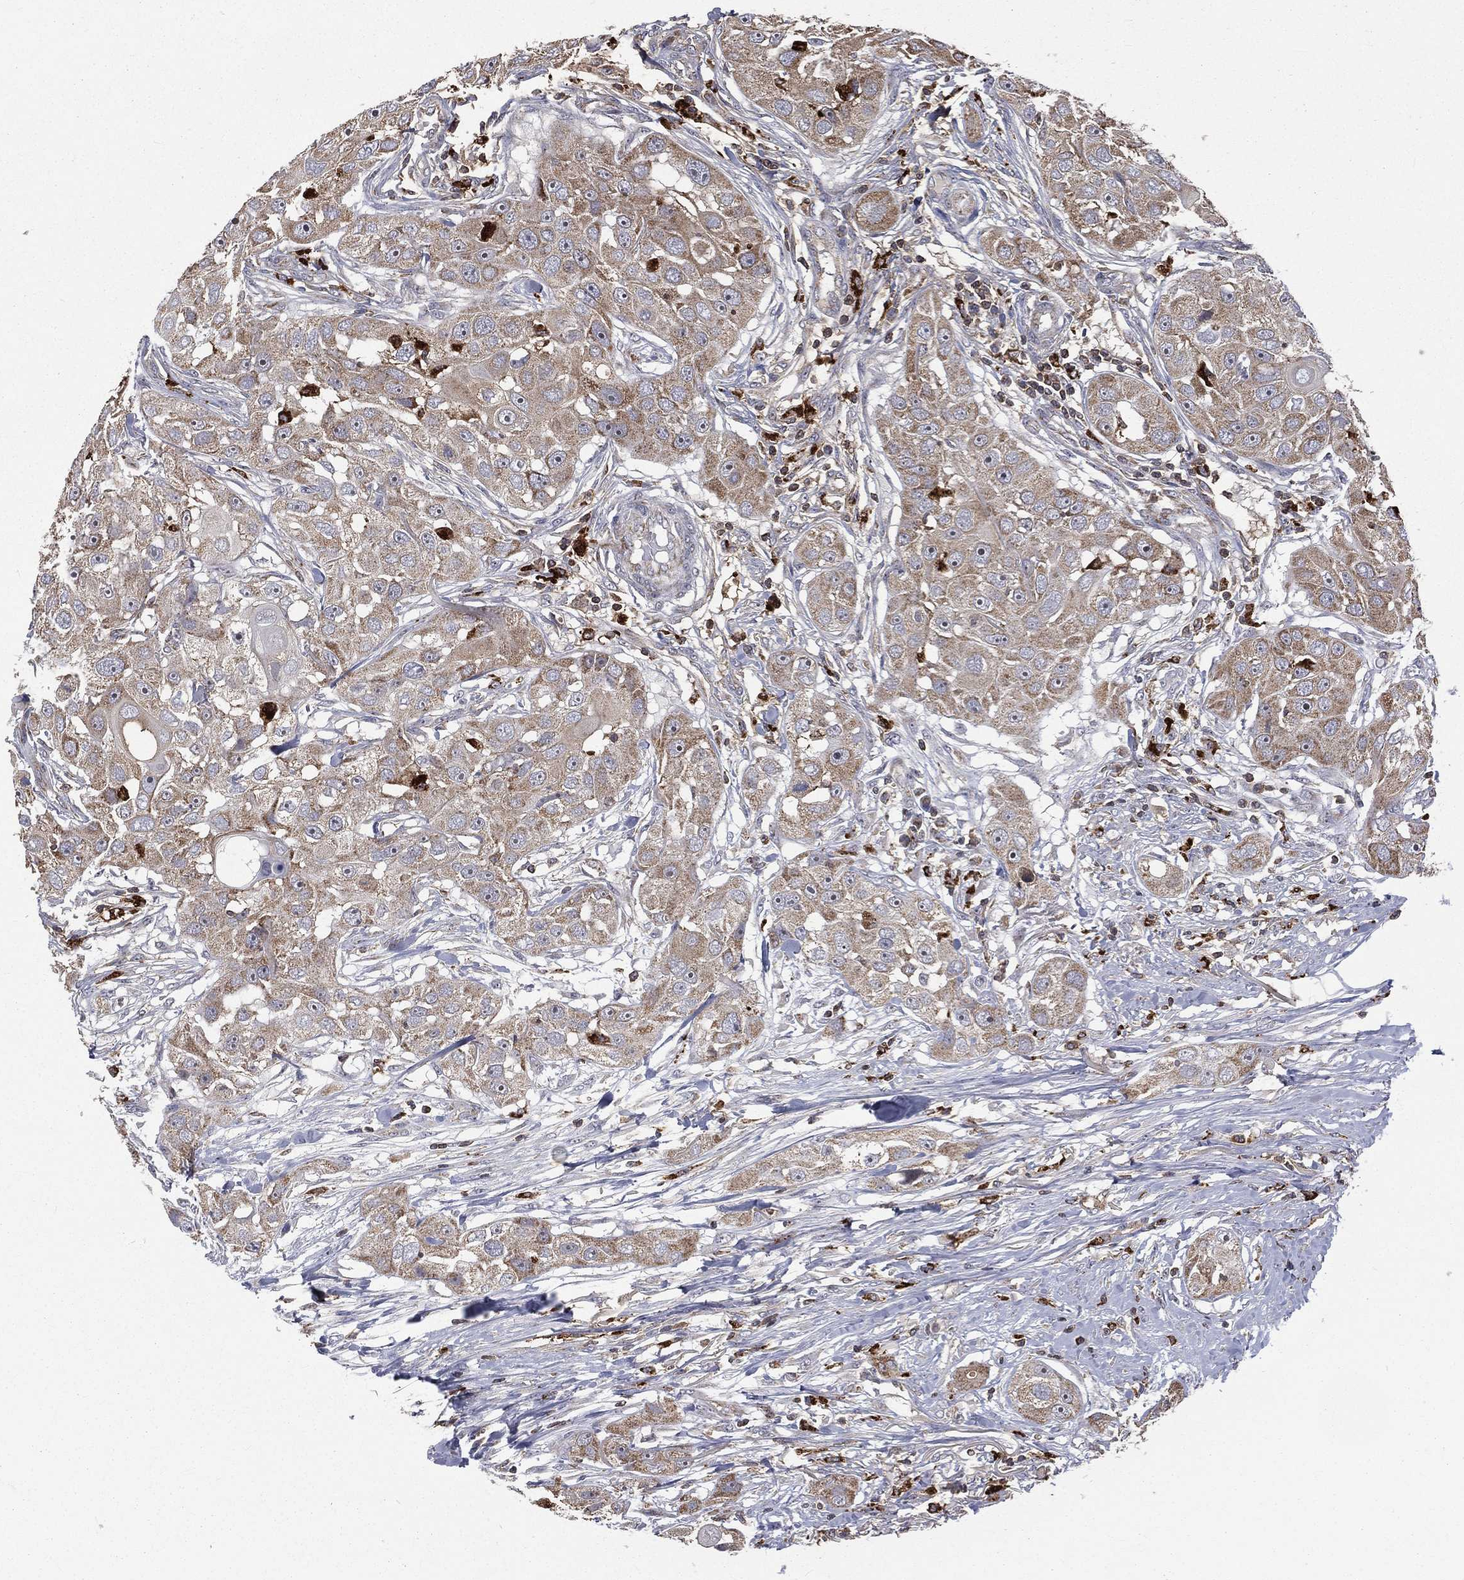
{"staining": {"intensity": "moderate", "quantity": "25%-75%", "location": "cytoplasmic/membranous"}, "tissue": "head and neck cancer", "cell_type": "Tumor cells", "image_type": "cancer", "snomed": [{"axis": "morphology", "description": "Squamous cell carcinoma, NOS"}, {"axis": "topography", "description": "Head-Neck"}], "caption": "The image exhibits immunohistochemical staining of head and neck cancer (squamous cell carcinoma). There is moderate cytoplasmic/membranous staining is seen in about 25%-75% of tumor cells.", "gene": "RIN3", "patient": {"sex": "male", "age": 51}}